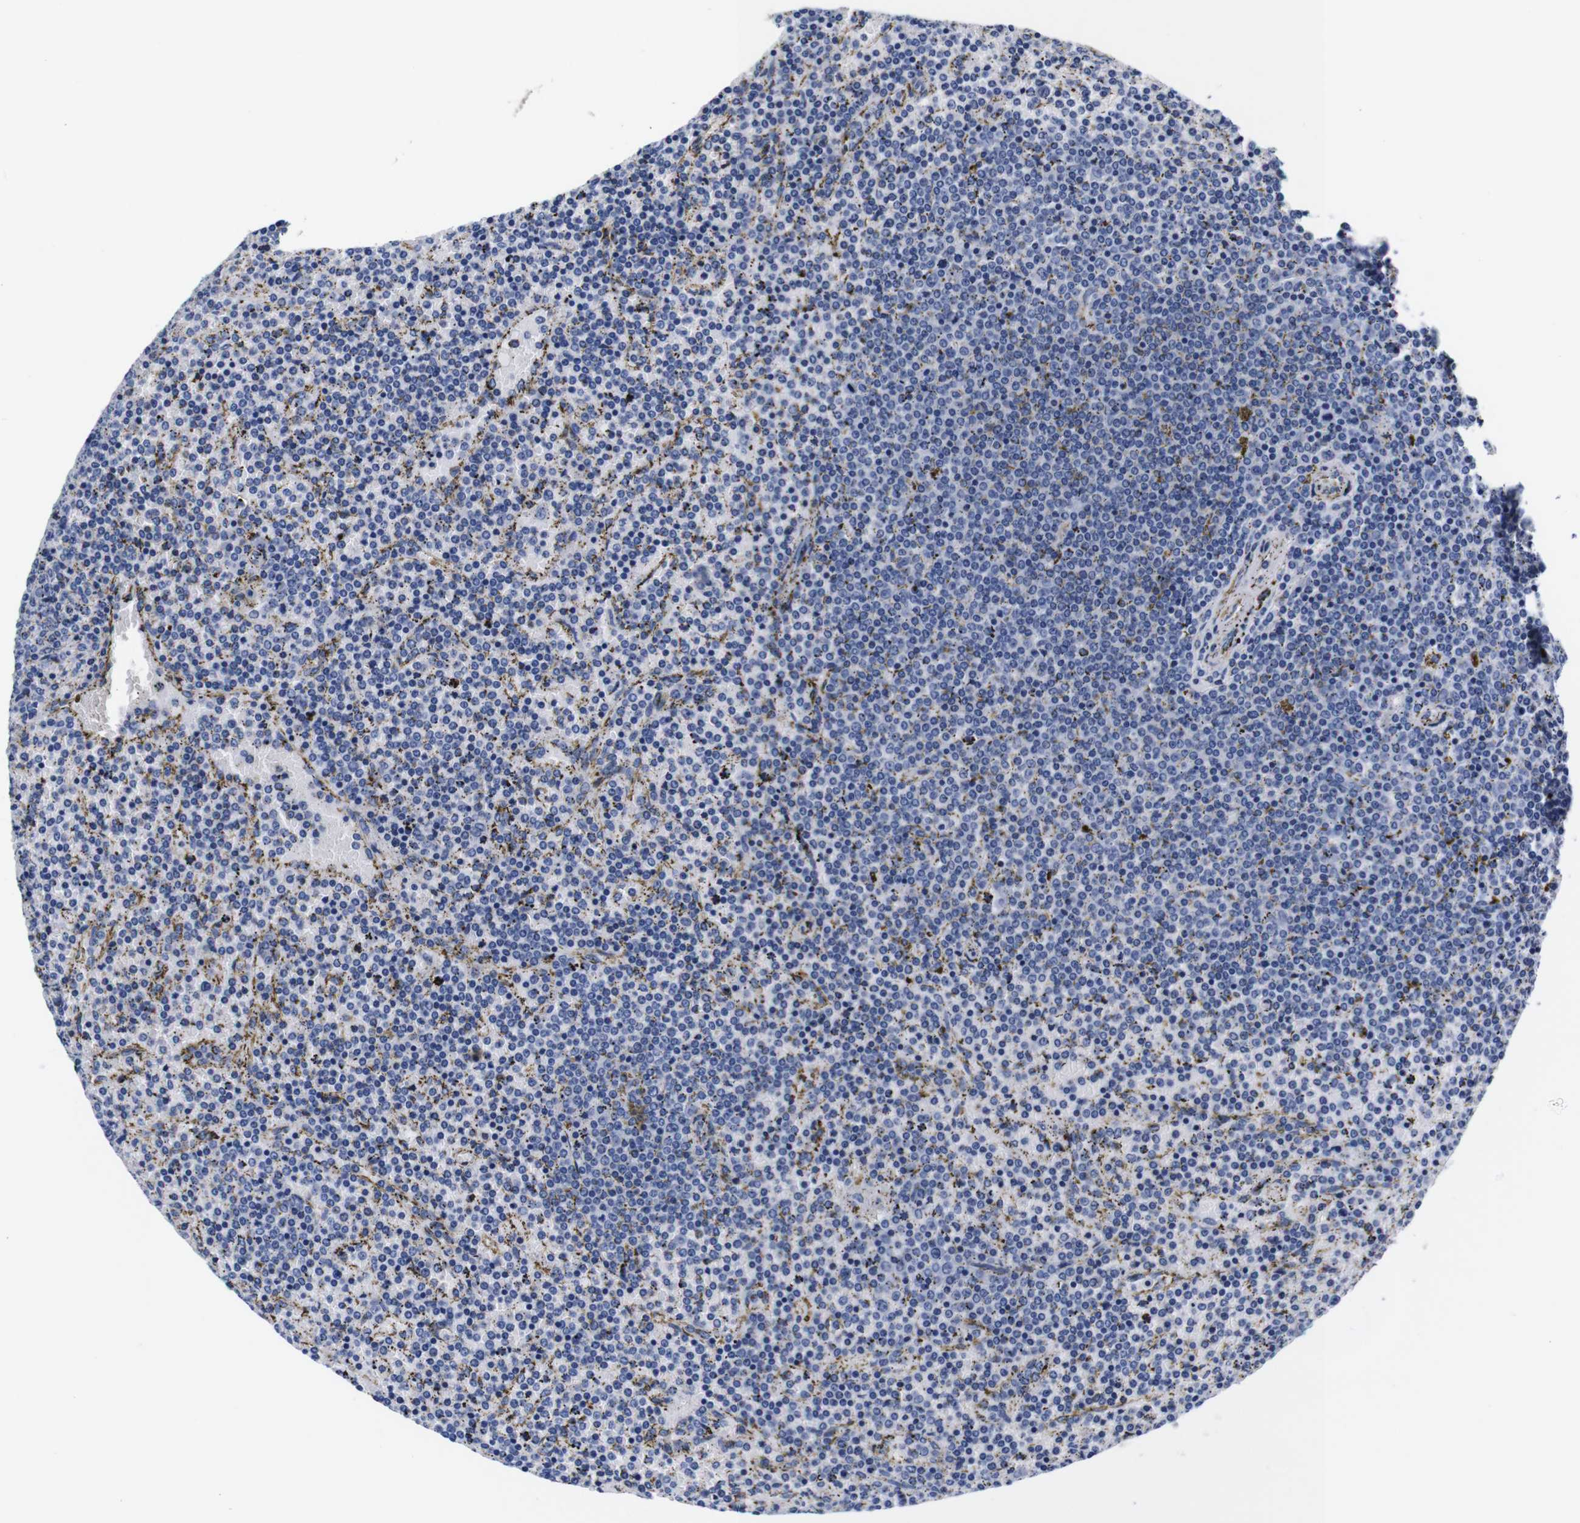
{"staining": {"intensity": "negative", "quantity": "none", "location": "none"}, "tissue": "lymphoma", "cell_type": "Tumor cells", "image_type": "cancer", "snomed": [{"axis": "morphology", "description": "Malignant lymphoma, non-Hodgkin's type, Low grade"}, {"axis": "topography", "description": "Spleen"}], "caption": "Immunohistochemistry image of neoplastic tissue: malignant lymphoma, non-Hodgkin's type (low-grade) stained with DAB demonstrates no significant protein staining in tumor cells. (Stains: DAB IHC with hematoxylin counter stain, Microscopy: brightfield microscopy at high magnification).", "gene": "LRIG1", "patient": {"sex": "female", "age": 77}}